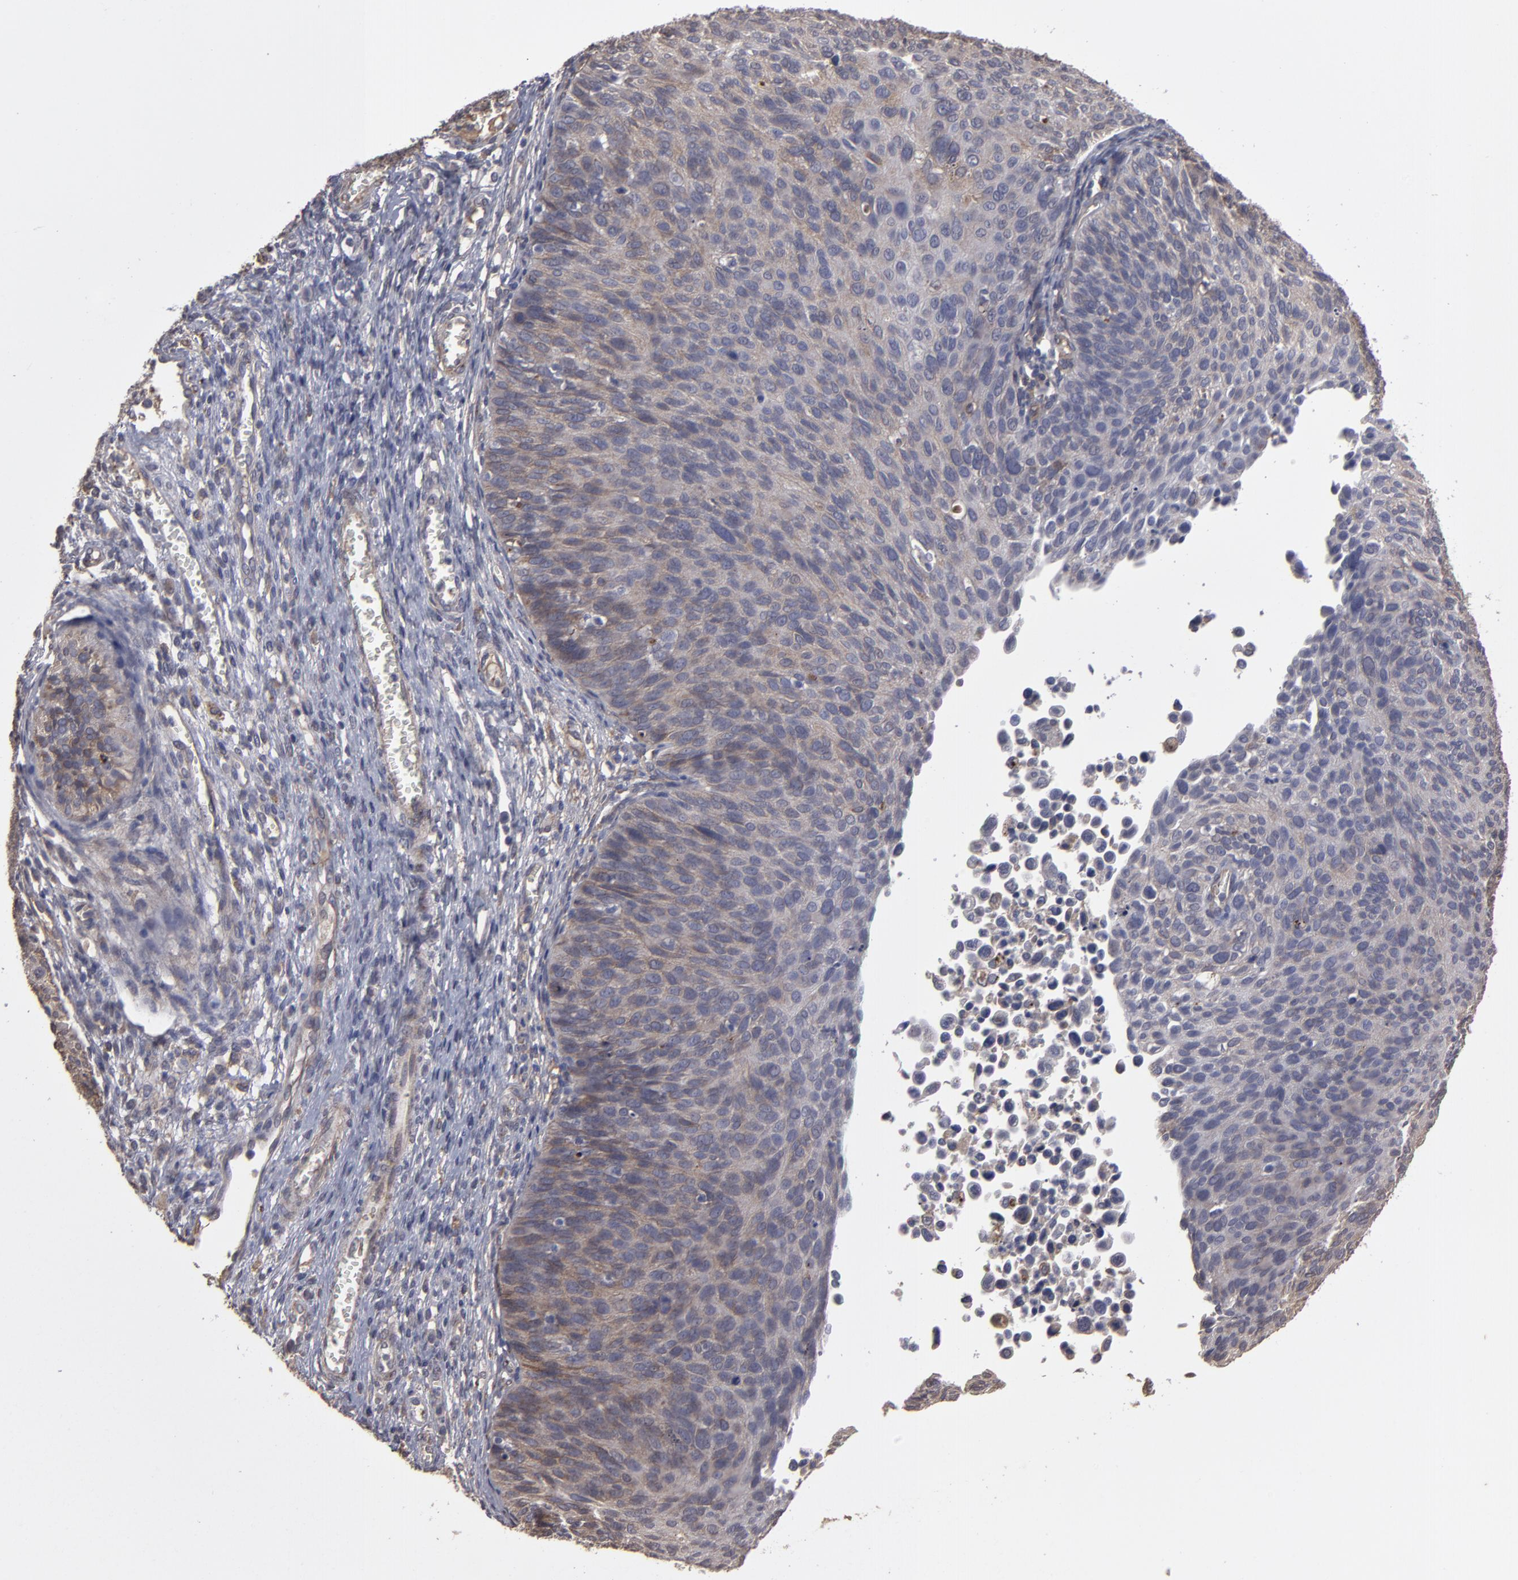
{"staining": {"intensity": "weak", "quantity": ">75%", "location": "cytoplasmic/membranous"}, "tissue": "cervical cancer", "cell_type": "Tumor cells", "image_type": "cancer", "snomed": [{"axis": "morphology", "description": "Squamous cell carcinoma, NOS"}, {"axis": "topography", "description": "Cervix"}], "caption": "A high-resolution micrograph shows immunohistochemistry staining of squamous cell carcinoma (cervical), which exhibits weak cytoplasmic/membranous staining in approximately >75% of tumor cells.", "gene": "ITGB5", "patient": {"sex": "female", "age": 36}}